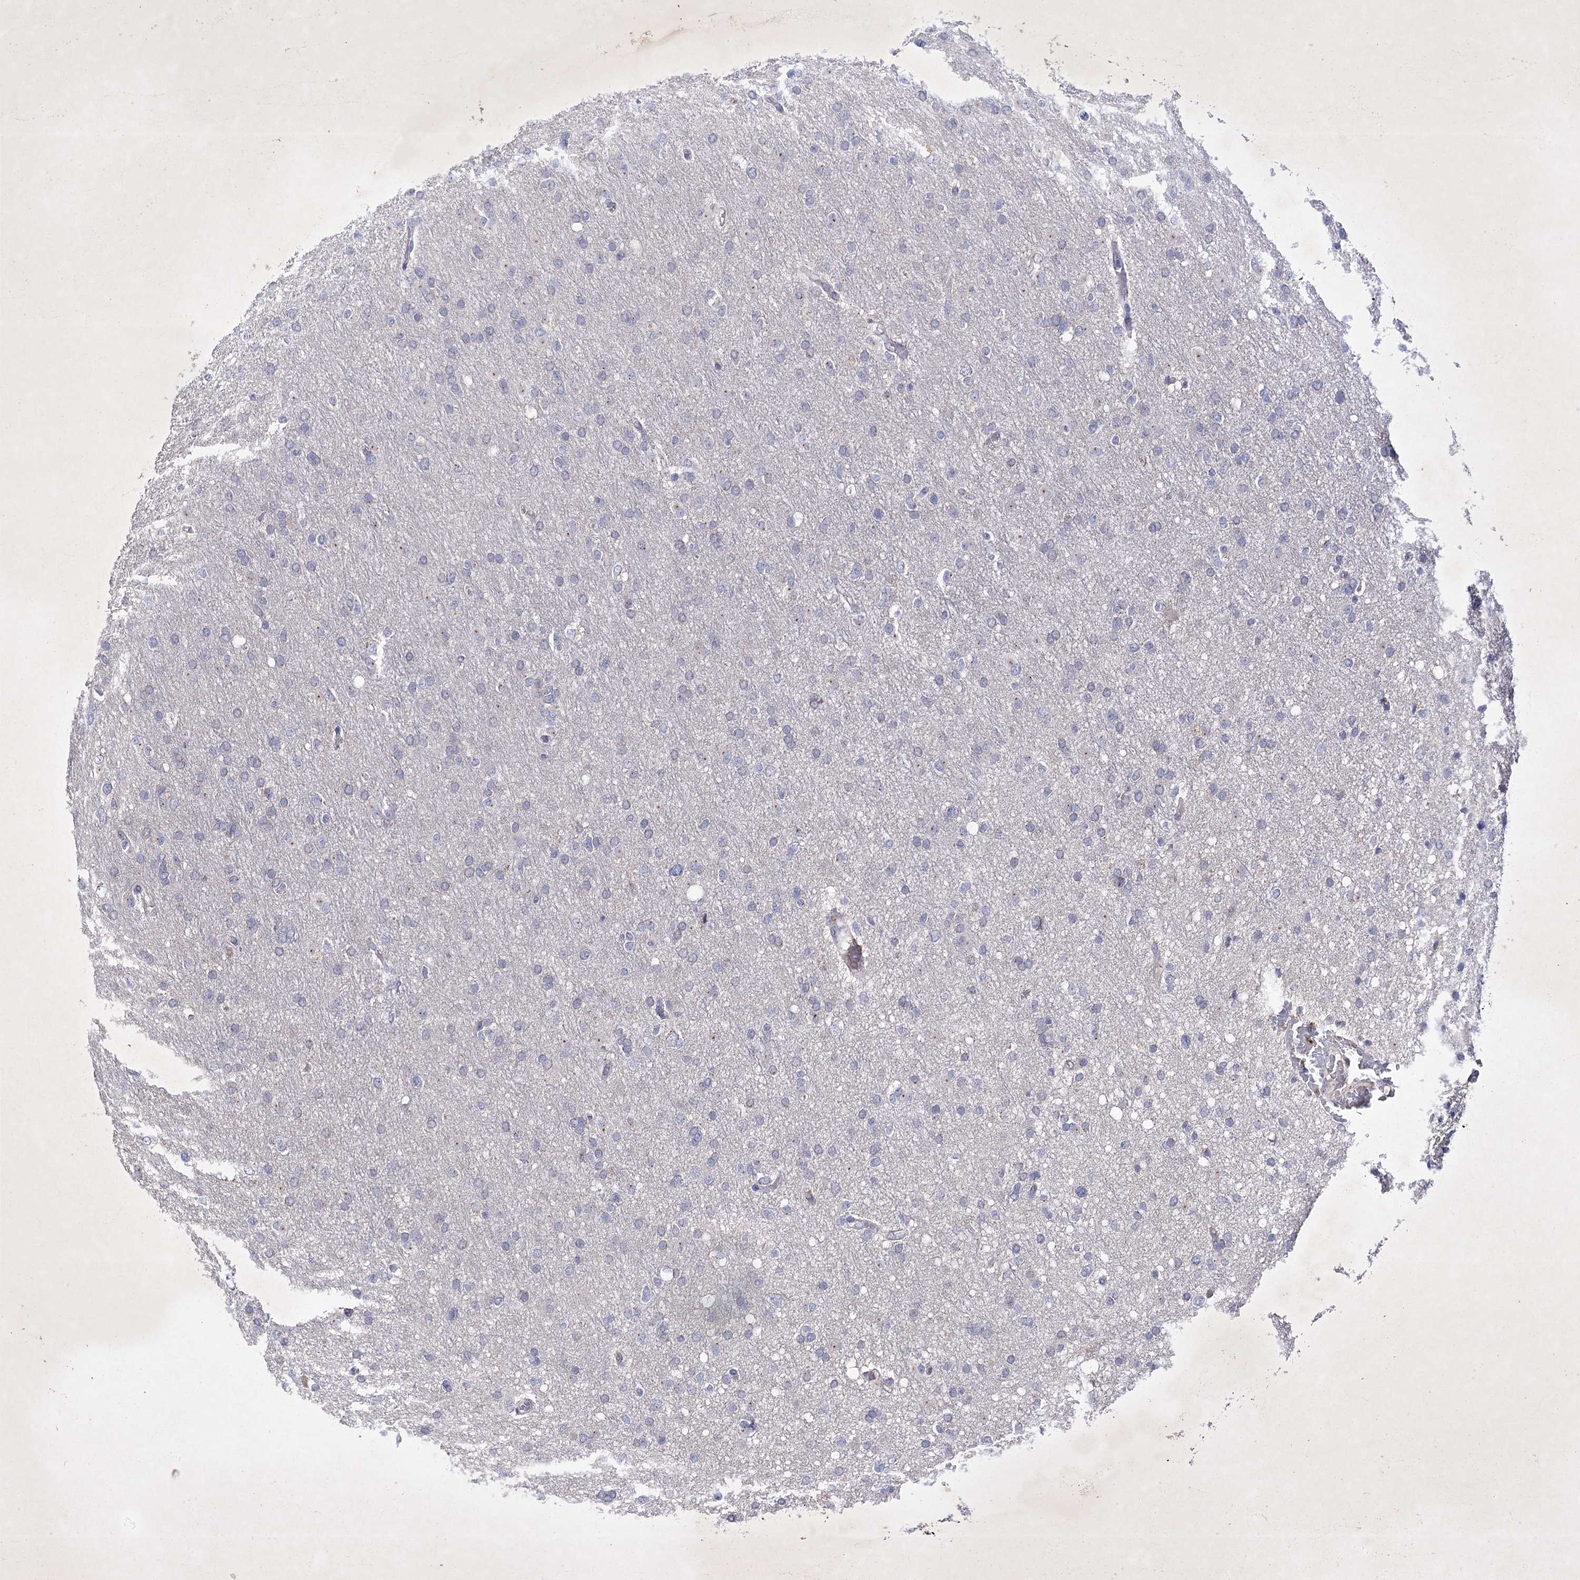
{"staining": {"intensity": "negative", "quantity": "none", "location": "none"}, "tissue": "glioma", "cell_type": "Tumor cells", "image_type": "cancer", "snomed": [{"axis": "morphology", "description": "Glioma, malignant, High grade"}, {"axis": "topography", "description": "Cerebral cortex"}], "caption": "Malignant glioma (high-grade) stained for a protein using immunohistochemistry (IHC) shows no staining tumor cells.", "gene": "COX15", "patient": {"sex": "female", "age": 36}}